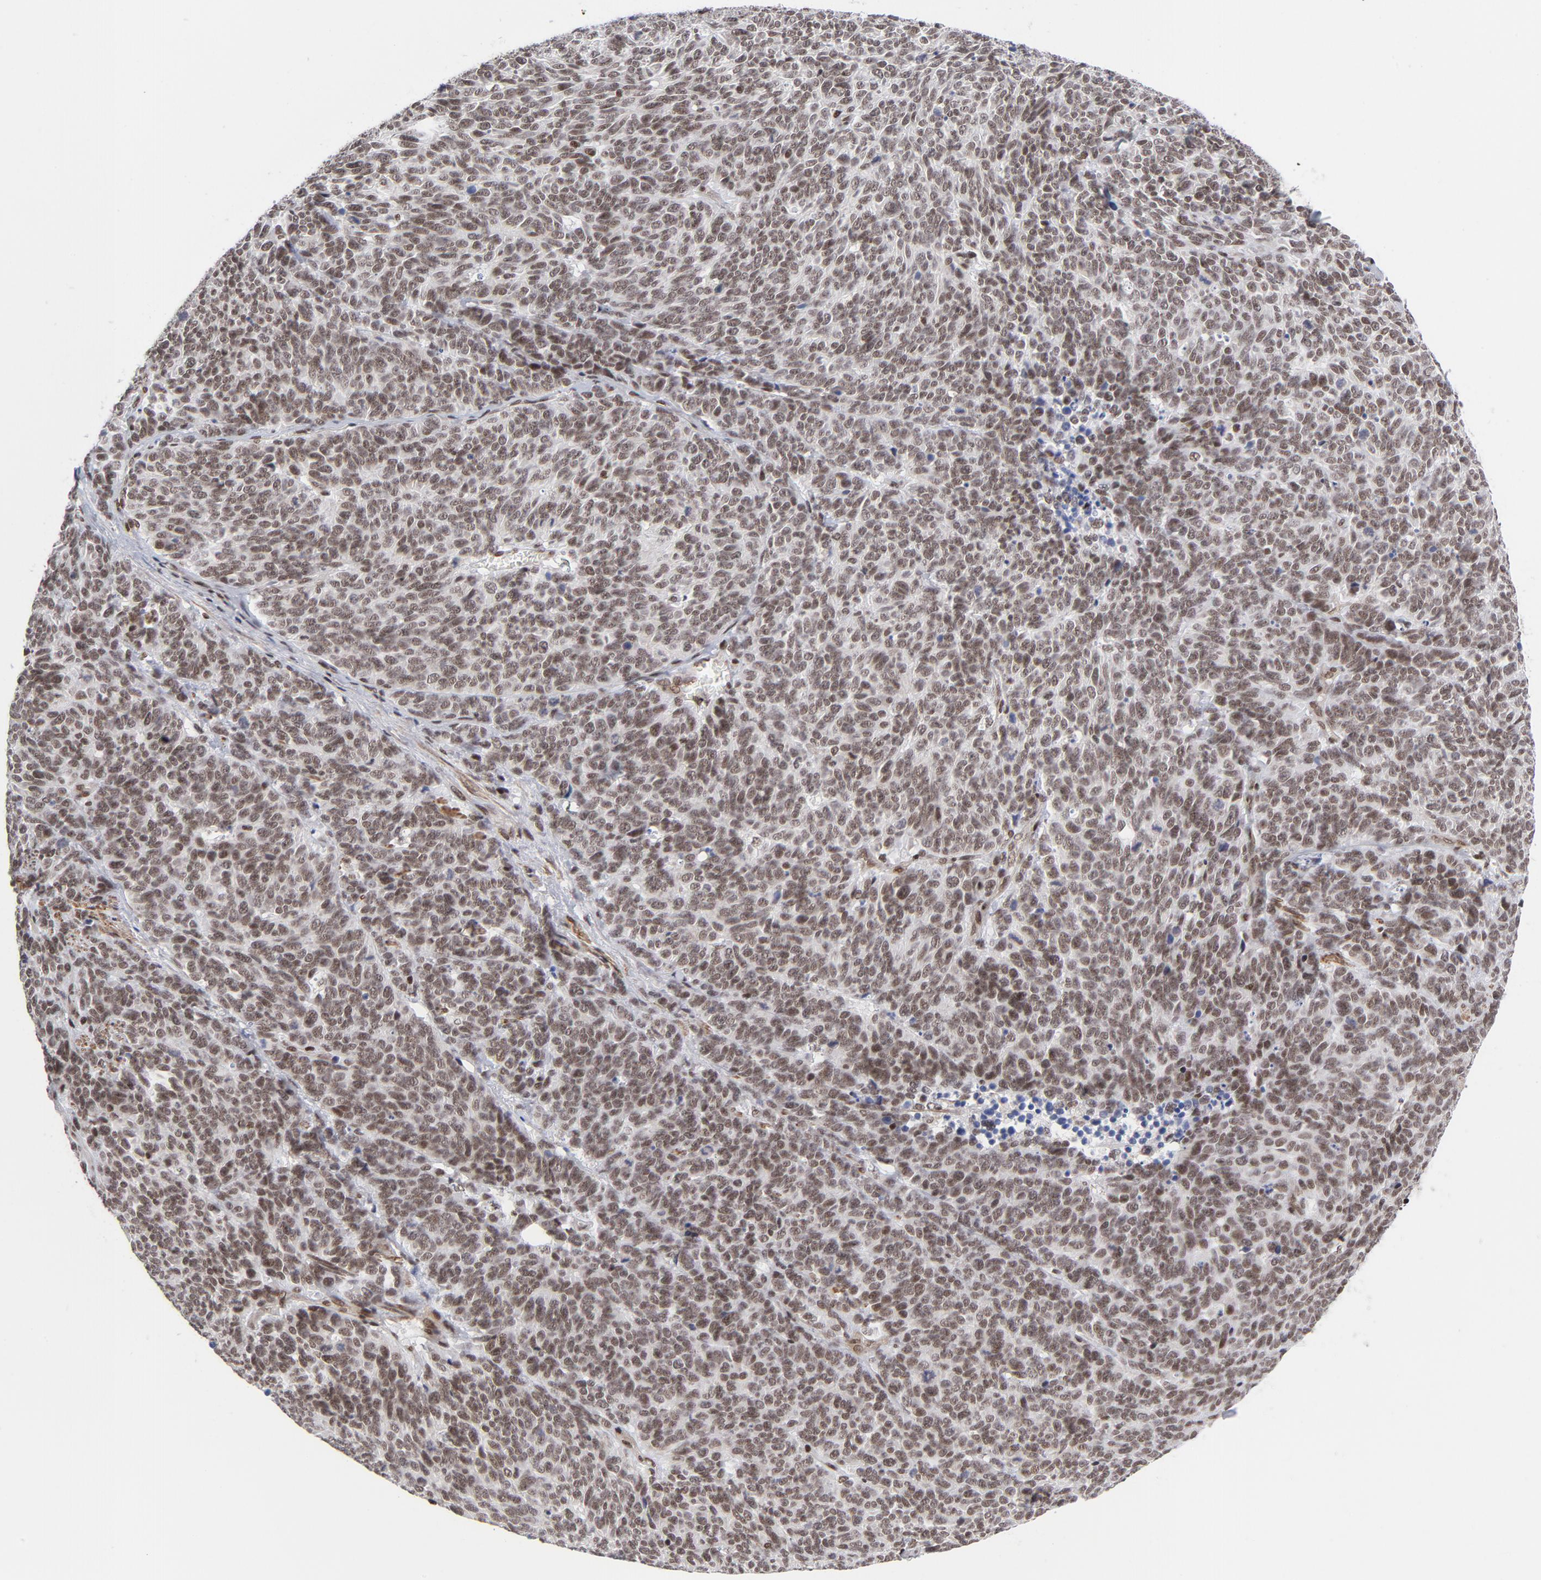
{"staining": {"intensity": "strong", "quantity": ">75%", "location": "nuclear"}, "tissue": "lung cancer", "cell_type": "Tumor cells", "image_type": "cancer", "snomed": [{"axis": "morphology", "description": "Neoplasm, malignant, NOS"}, {"axis": "topography", "description": "Lung"}], "caption": "Human lung neoplasm (malignant) stained for a protein (brown) reveals strong nuclear positive positivity in approximately >75% of tumor cells.", "gene": "CTCF", "patient": {"sex": "female", "age": 58}}